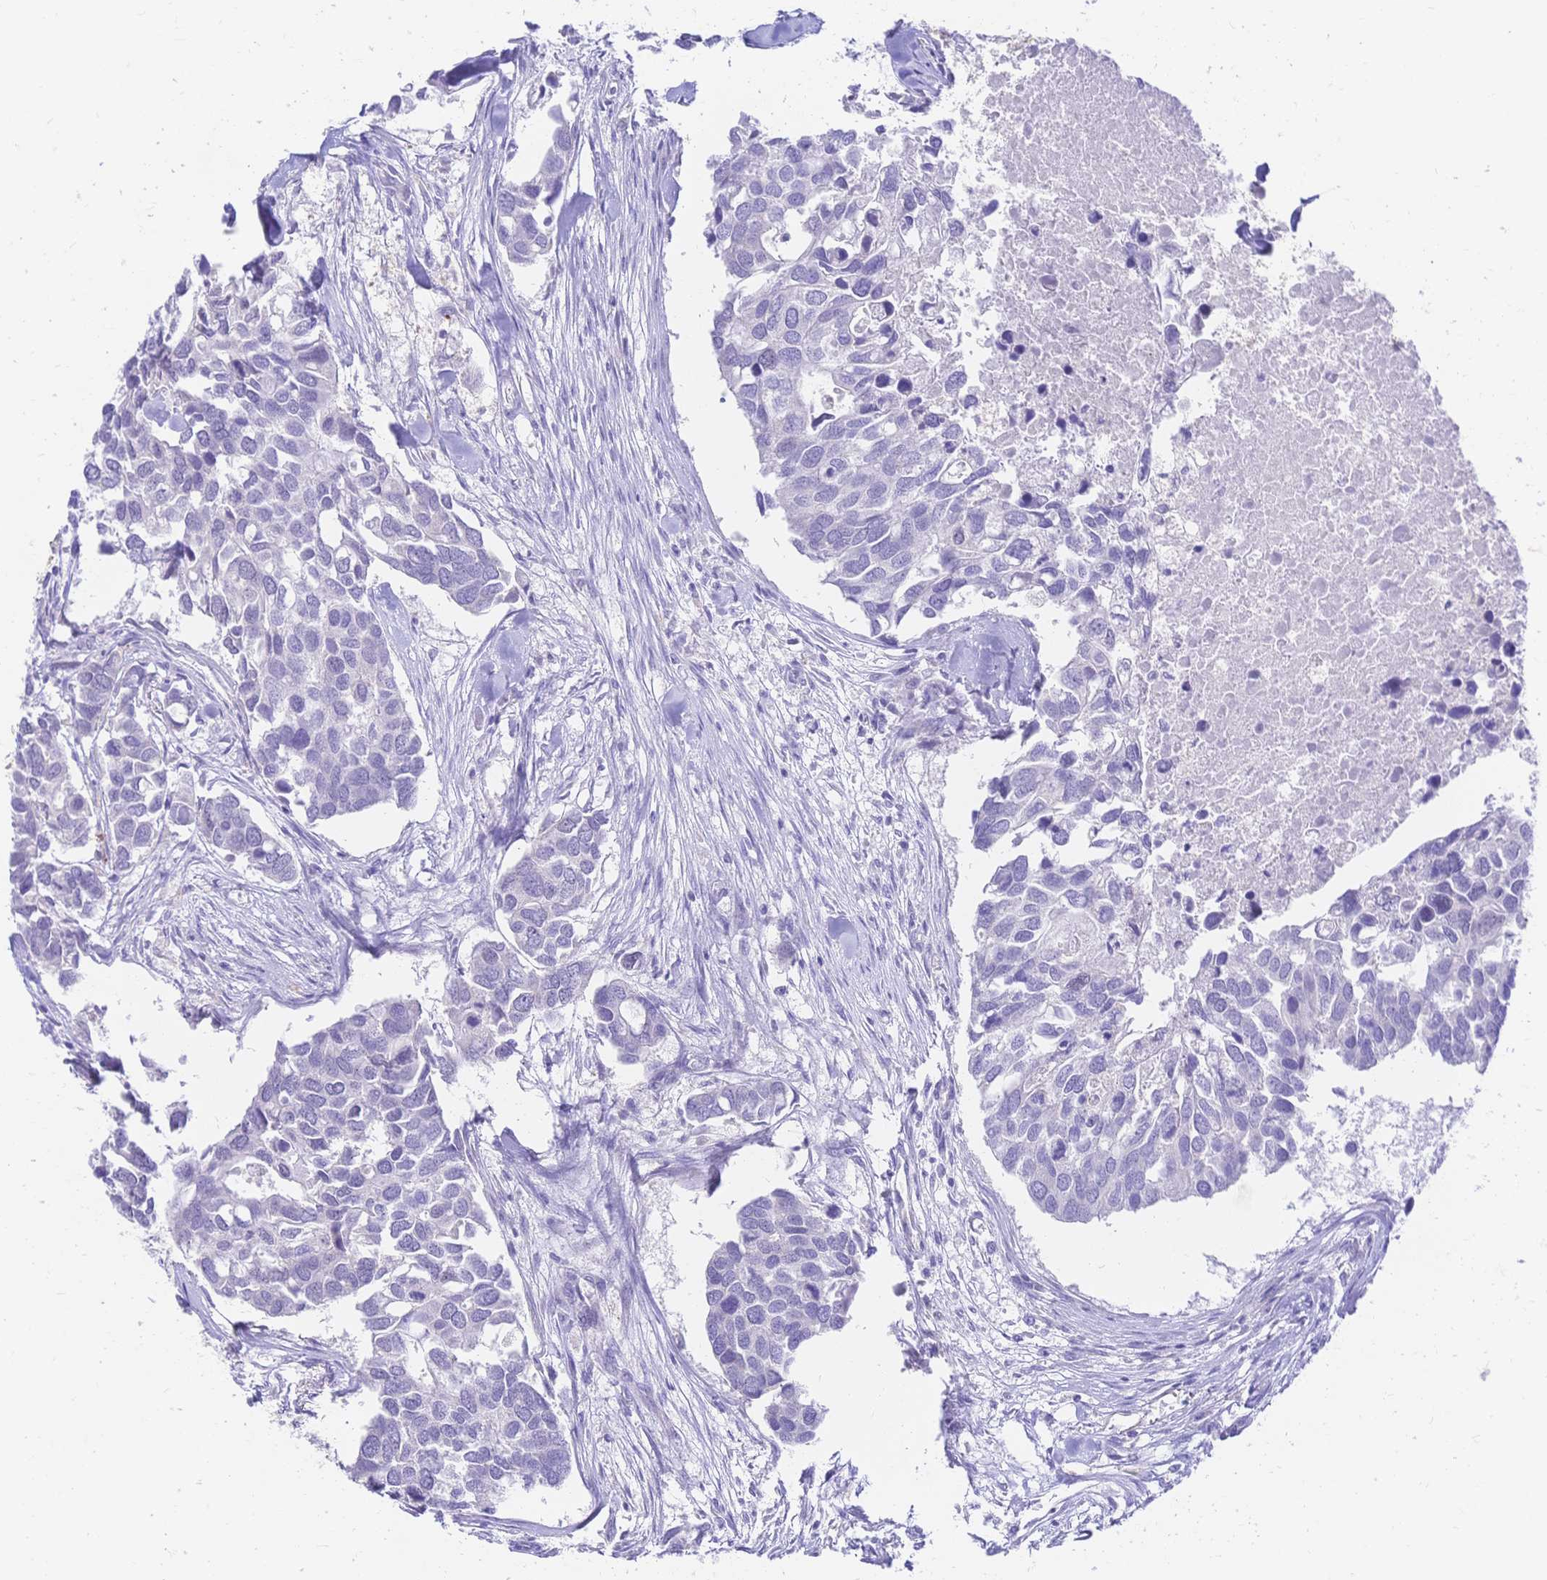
{"staining": {"intensity": "negative", "quantity": "none", "location": "none"}, "tissue": "breast cancer", "cell_type": "Tumor cells", "image_type": "cancer", "snomed": [{"axis": "morphology", "description": "Duct carcinoma"}, {"axis": "topography", "description": "Breast"}], "caption": "Tumor cells show no significant protein positivity in breast intraductal carcinoma.", "gene": "CLEC18B", "patient": {"sex": "female", "age": 83}}